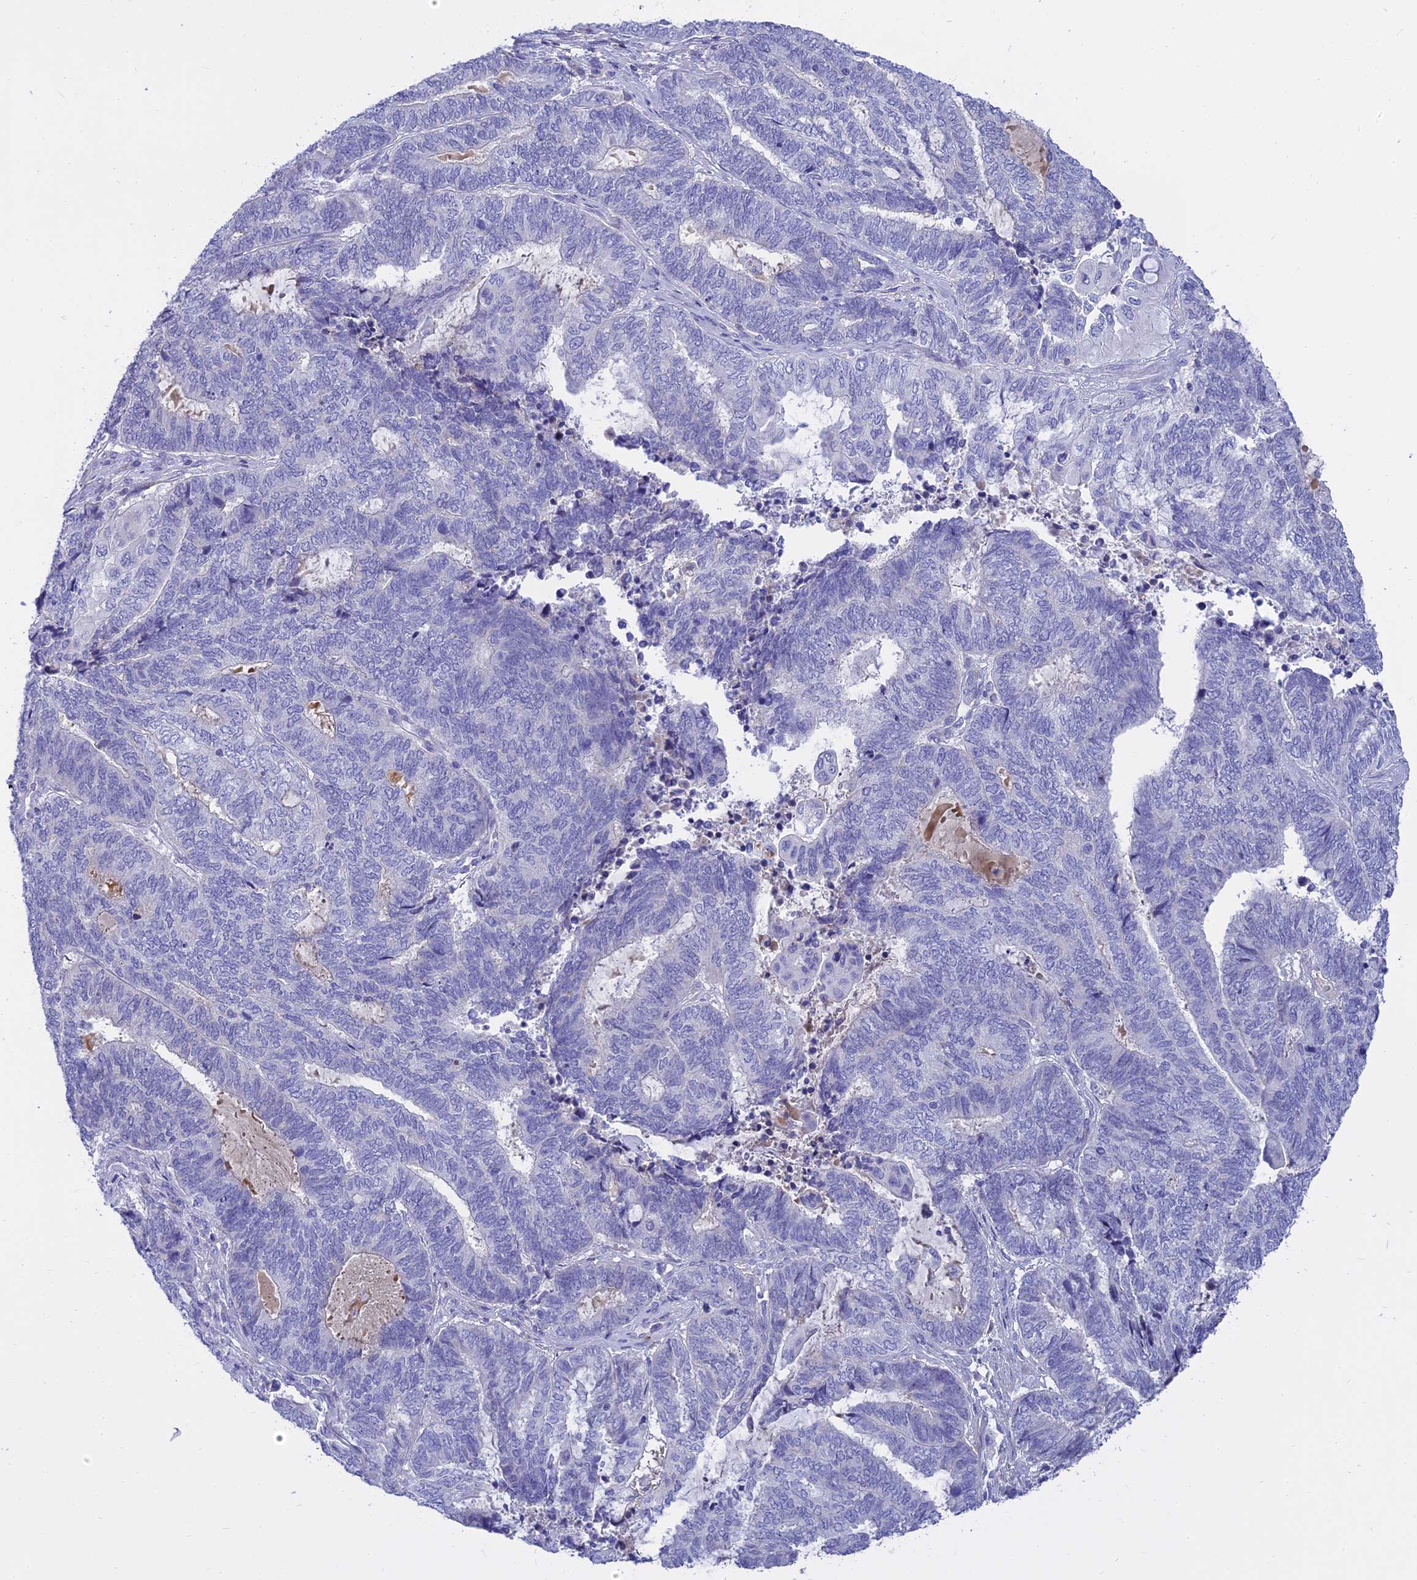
{"staining": {"intensity": "negative", "quantity": "none", "location": "none"}, "tissue": "endometrial cancer", "cell_type": "Tumor cells", "image_type": "cancer", "snomed": [{"axis": "morphology", "description": "Adenocarcinoma, NOS"}, {"axis": "topography", "description": "Uterus"}, {"axis": "topography", "description": "Endometrium"}], "caption": "Endometrial cancer (adenocarcinoma) stained for a protein using IHC shows no staining tumor cells.", "gene": "MBD3L1", "patient": {"sex": "female", "age": 70}}